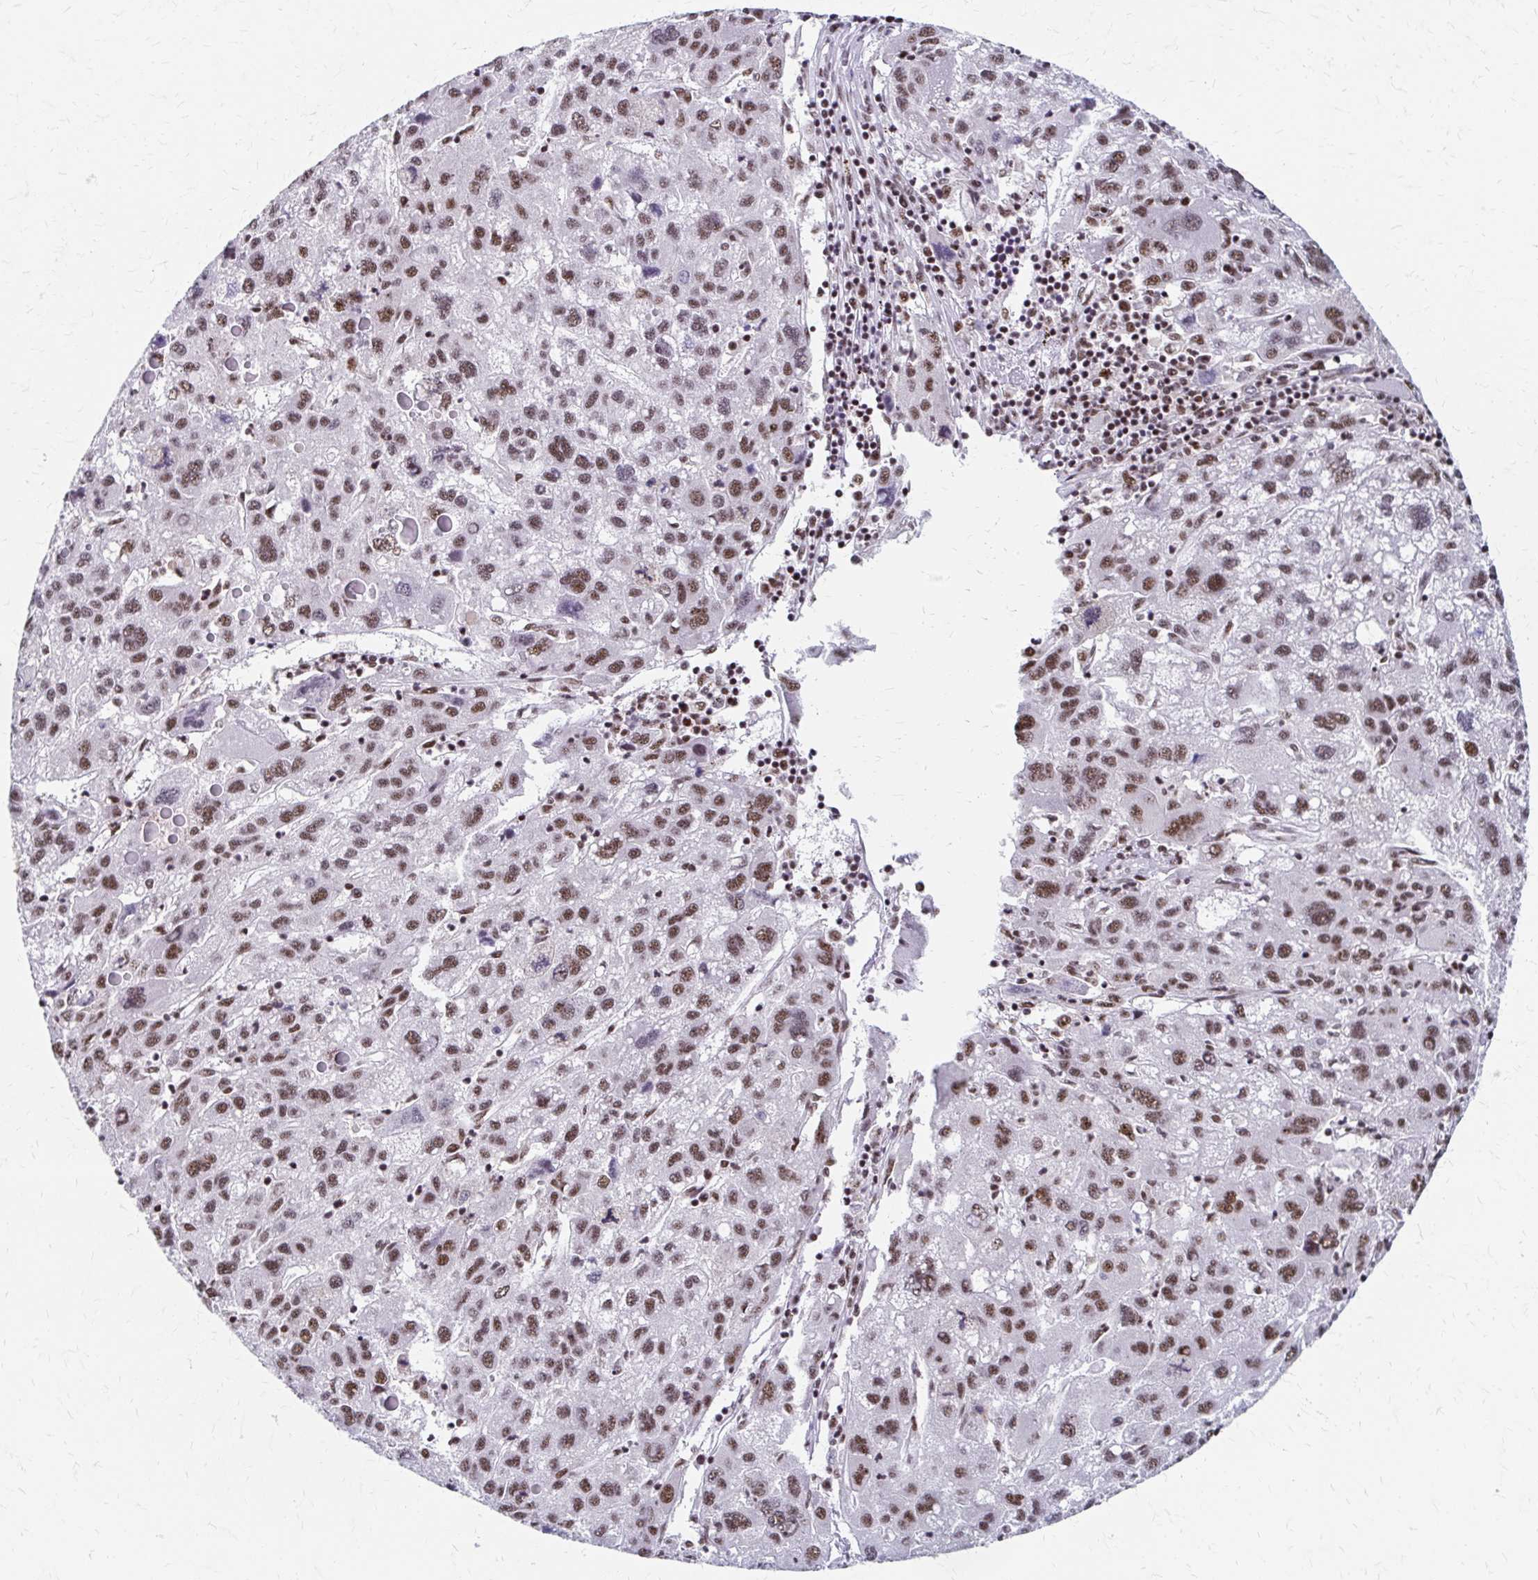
{"staining": {"intensity": "moderate", "quantity": ">75%", "location": "nuclear"}, "tissue": "liver cancer", "cell_type": "Tumor cells", "image_type": "cancer", "snomed": [{"axis": "morphology", "description": "Carcinoma, Hepatocellular, NOS"}, {"axis": "topography", "description": "Liver"}], "caption": "A brown stain labels moderate nuclear staining of a protein in liver cancer tumor cells. (DAB IHC, brown staining for protein, blue staining for nuclei).", "gene": "CNKSR3", "patient": {"sex": "female", "age": 77}}